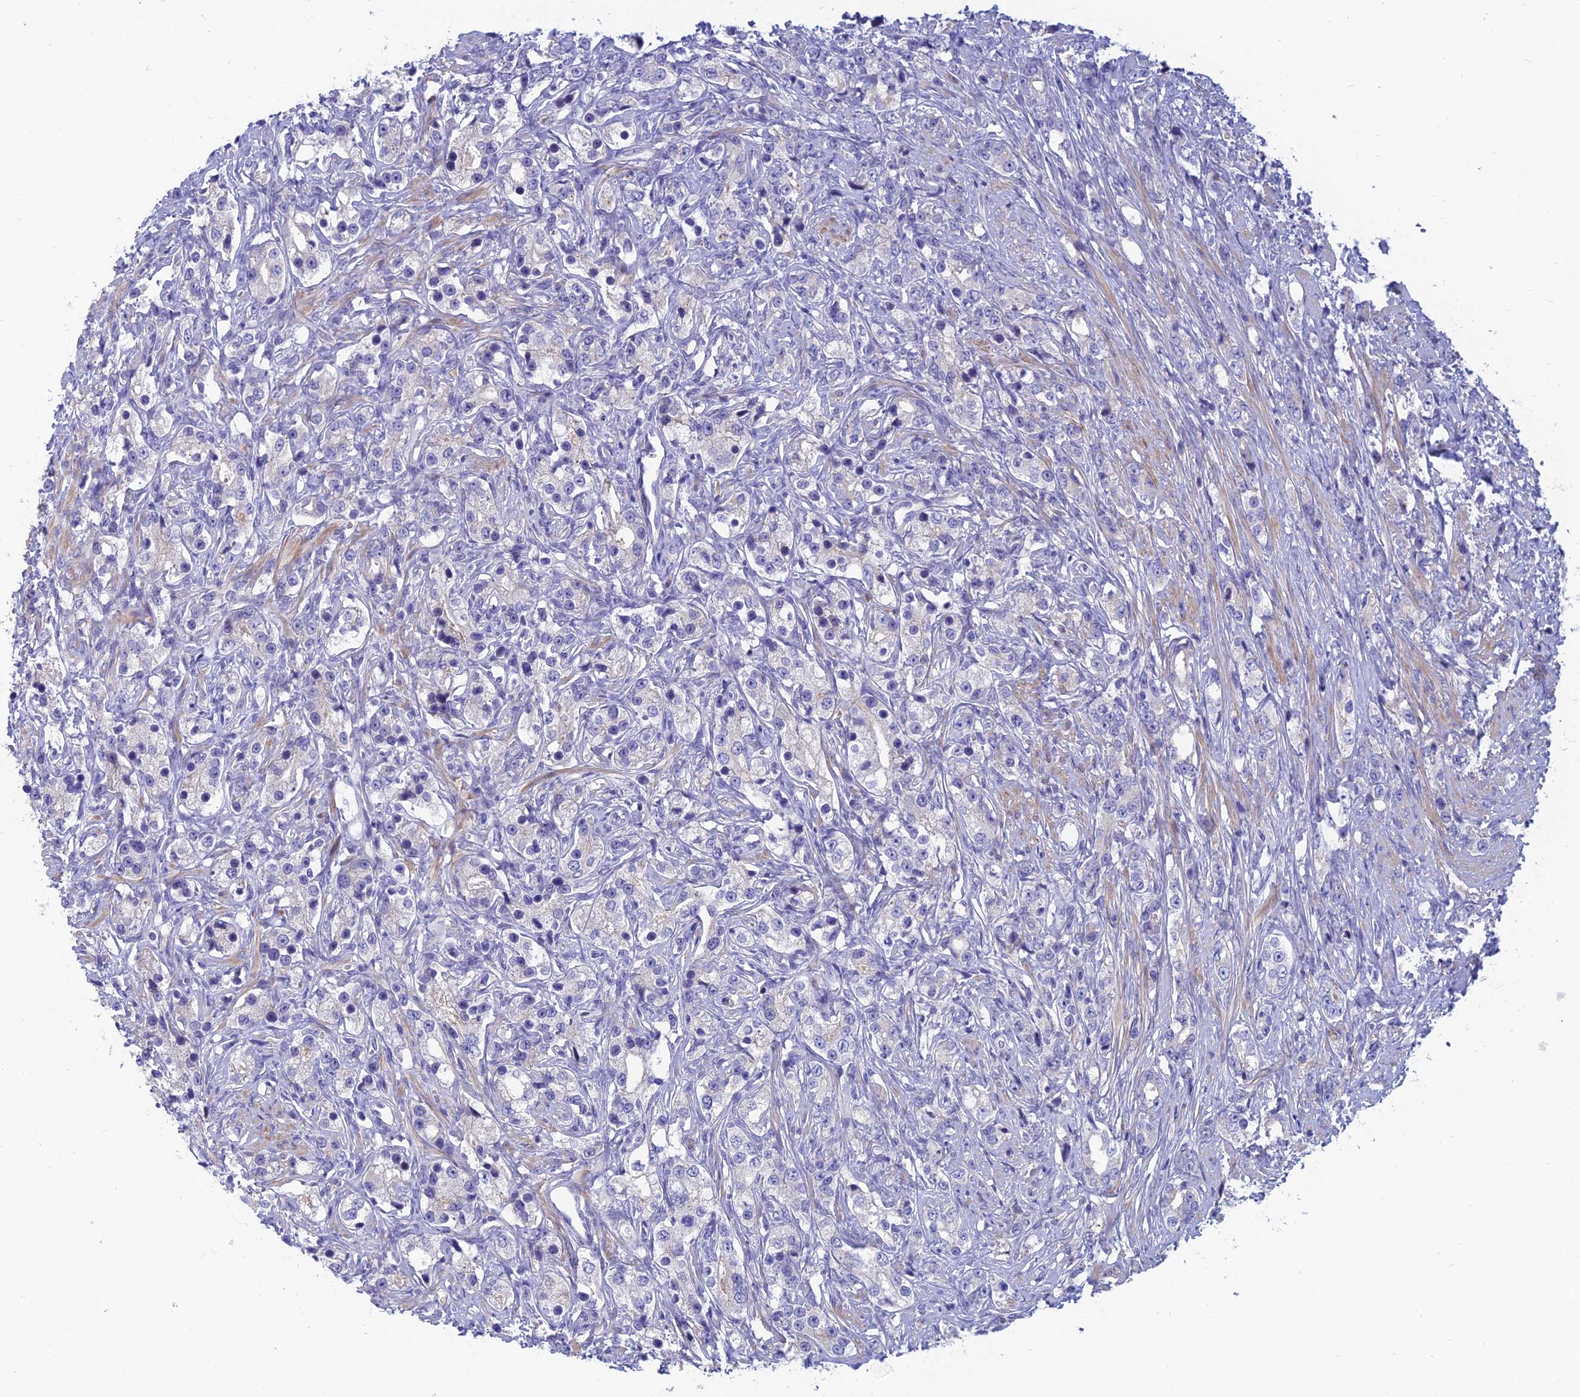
{"staining": {"intensity": "negative", "quantity": "none", "location": "none"}, "tissue": "prostate cancer", "cell_type": "Tumor cells", "image_type": "cancer", "snomed": [{"axis": "morphology", "description": "Adenocarcinoma, High grade"}, {"axis": "topography", "description": "Prostate"}], "caption": "Tumor cells show no significant protein staining in adenocarcinoma (high-grade) (prostate).", "gene": "XPO7", "patient": {"sex": "male", "age": 63}}